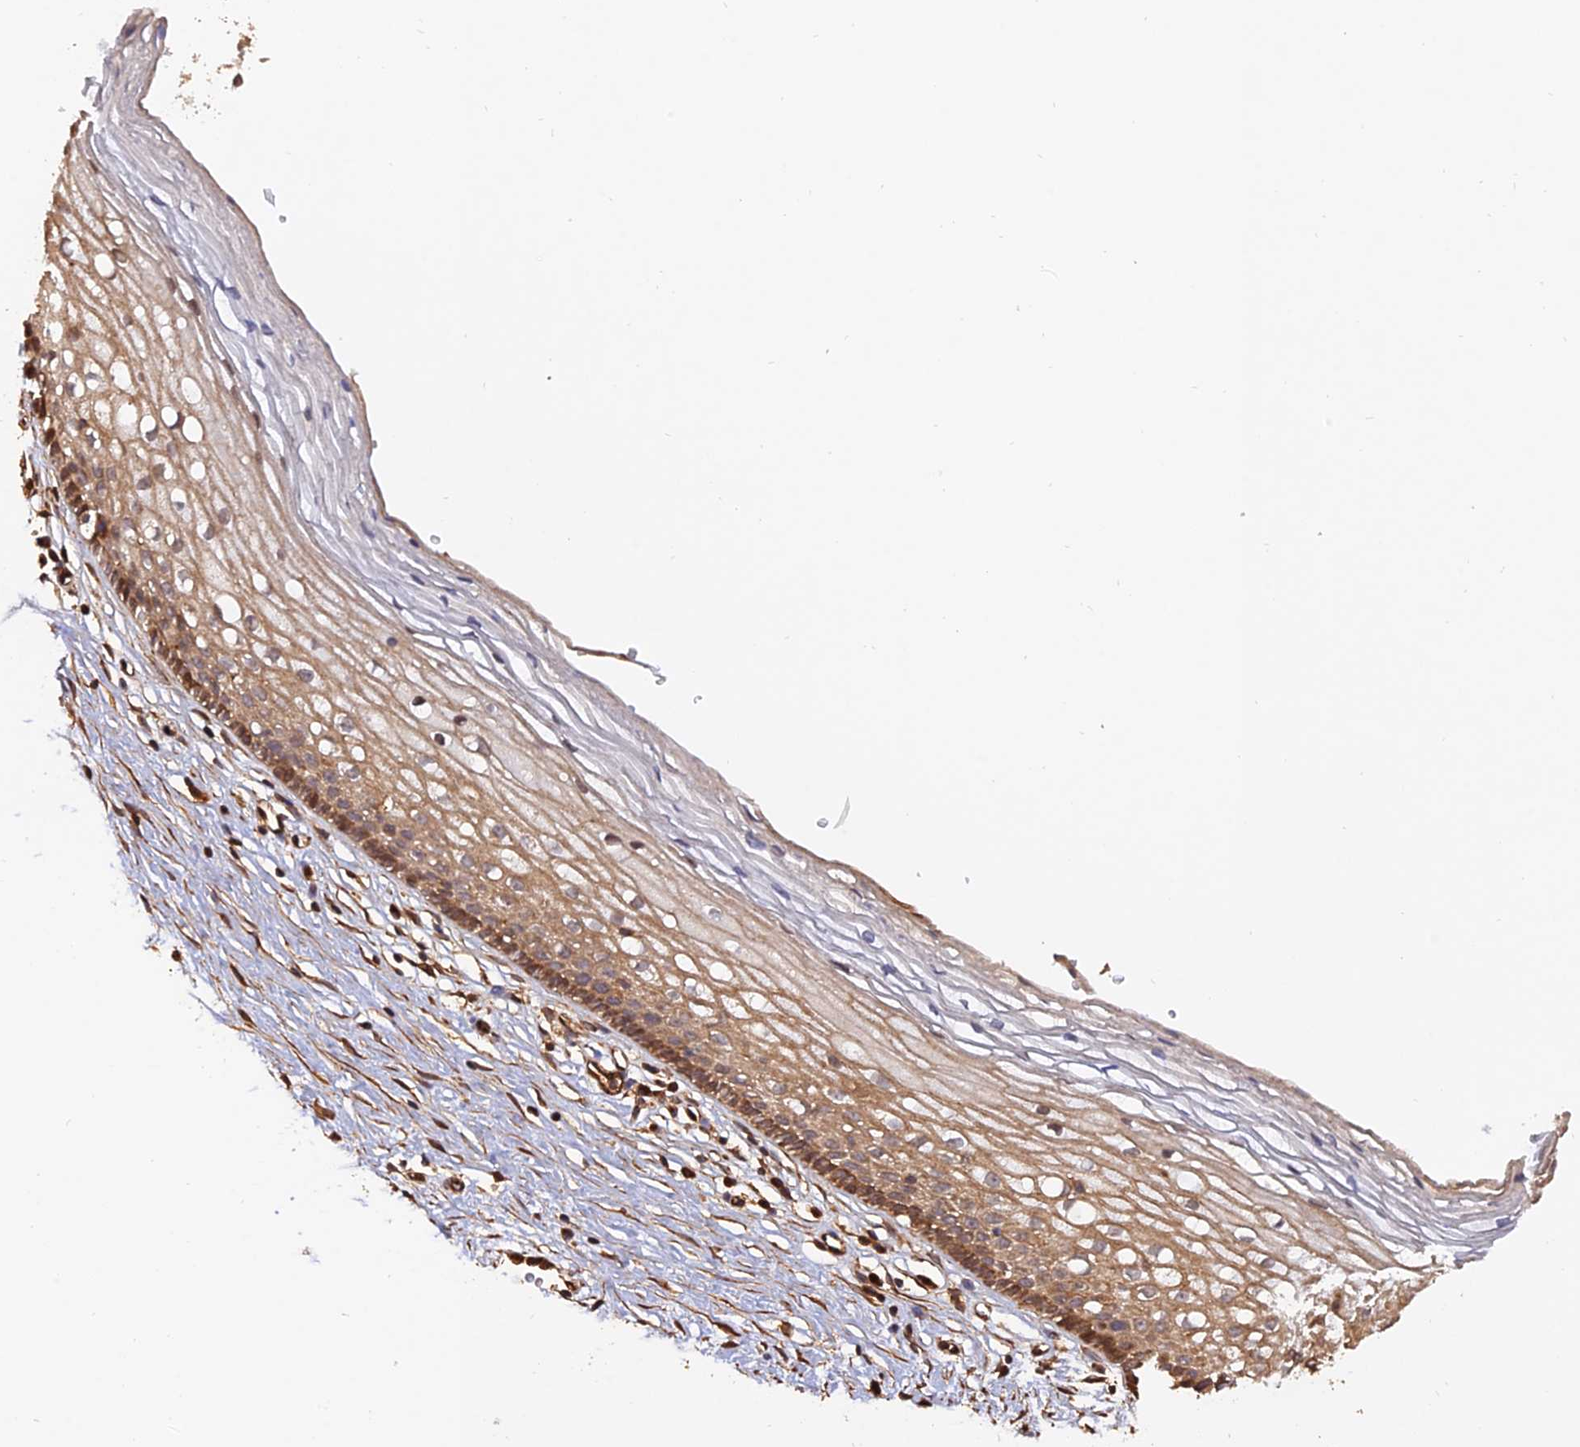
{"staining": {"intensity": "moderate", "quantity": ">75%", "location": "cytoplasmic/membranous"}, "tissue": "cervix", "cell_type": "Glandular cells", "image_type": "normal", "snomed": [{"axis": "morphology", "description": "Normal tissue, NOS"}, {"axis": "topography", "description": "Cervix"}], "caption": "Benign cervix was stained to show a protein in brown. There is medium levels of moderate cytoplasmic/membranous positivity in approximately >75% of glandular cells. (Stains: DAB (3,3'-diaminobenzidine) in brown, nuclei in blue, Microscopy: brightfield microscopy at high magnification).", "gene": "CREBL2", "patient": {"sex": "female", "age": 27}}